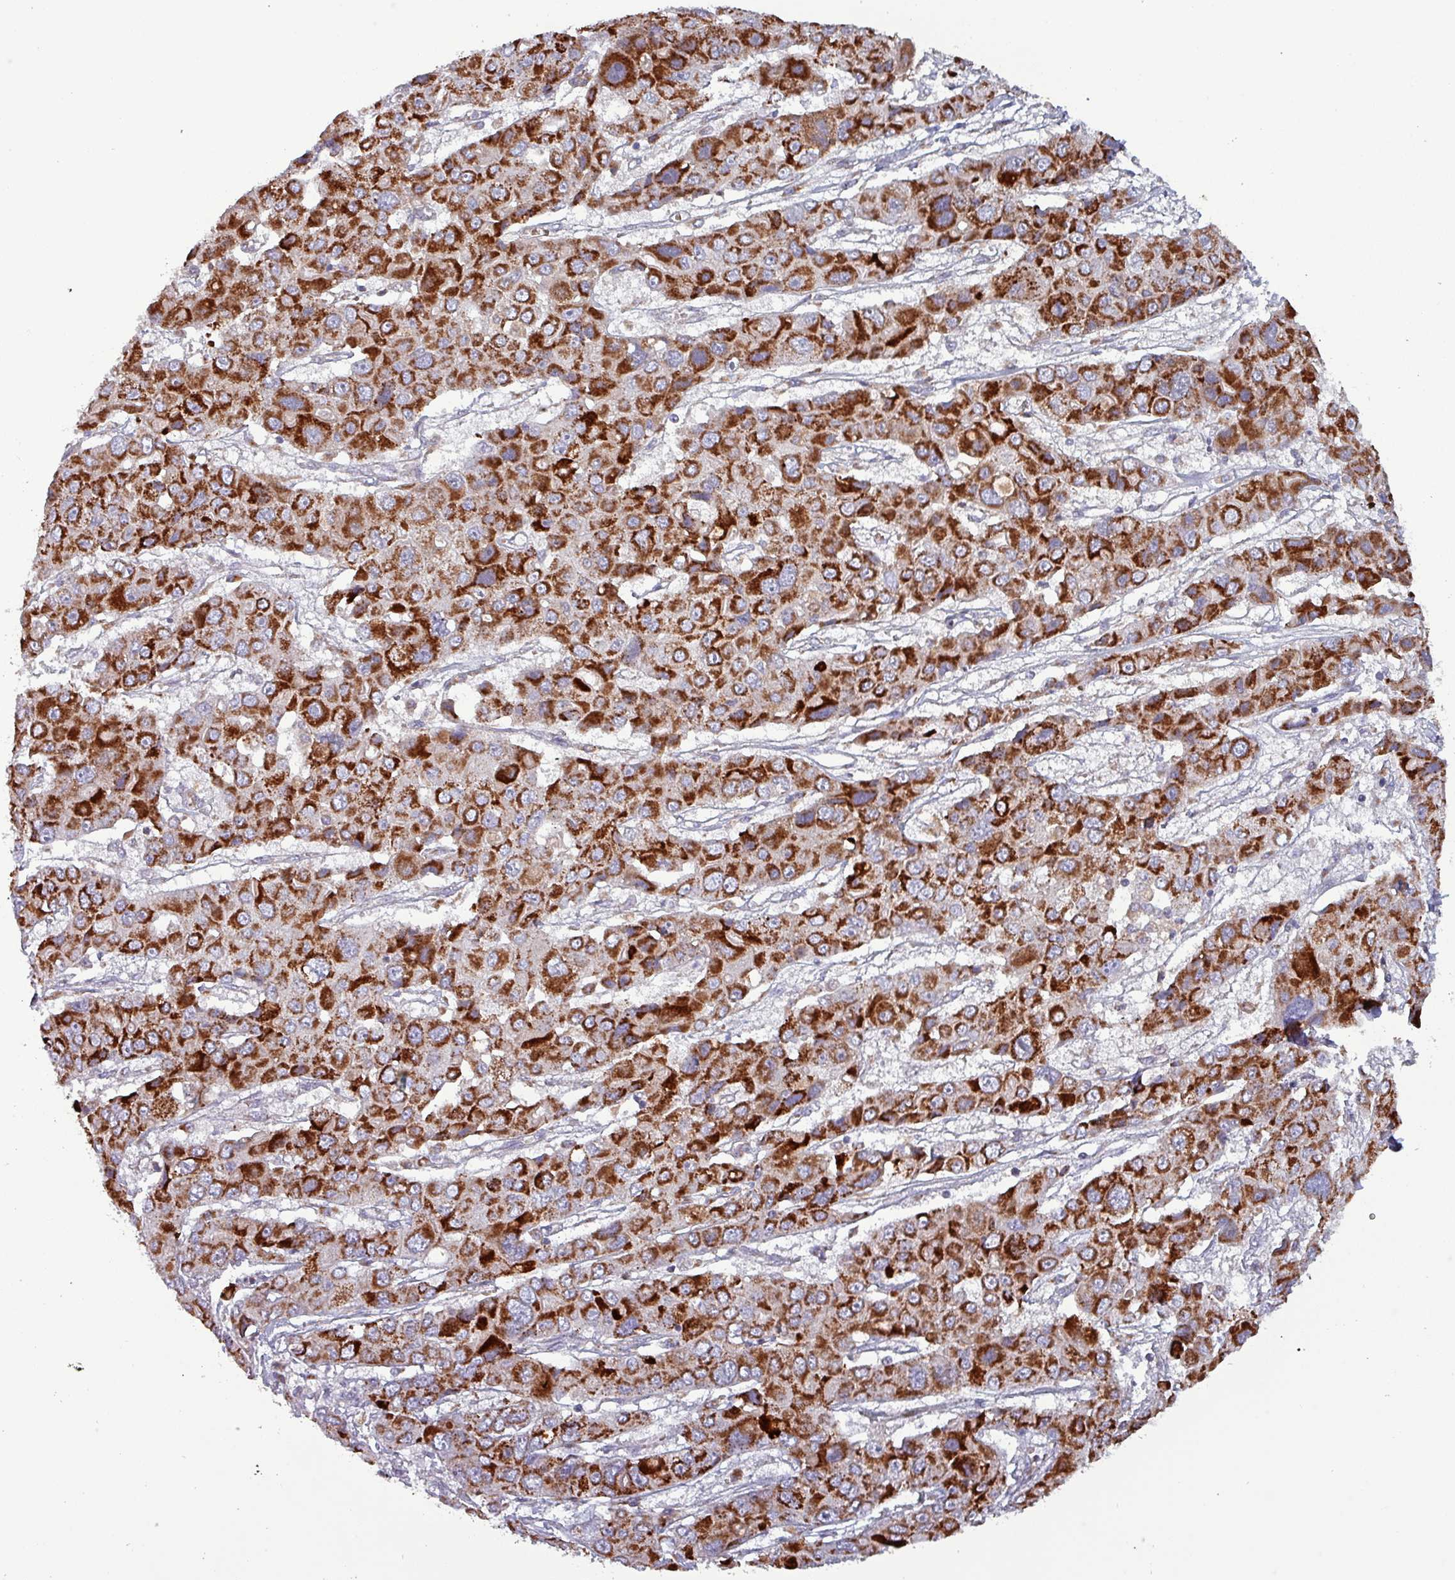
{"staining": {"intensity": "strong", "quantity": ">75%", "location": "cytoplasmic/membranous"}, "tissue": "liver cancer", "cell_type": "Tumor cells", "image_type": "cancer", "snomed": [{"axis": "morphology", "description": "Cholangiocarcinoma"}, {"axis": "topography", "description": "Liver"}], "caption": "DAB (3,3'-diaminobenzidine) immunohistochemical staining of human cholangiocarcinoma (liver) demonstrates strong cytoplasmic/membranous protein expression in approximately >75% of tumor cells.", "gene": "ZNF322", "patient": {"sex": "male", "age": 67}}